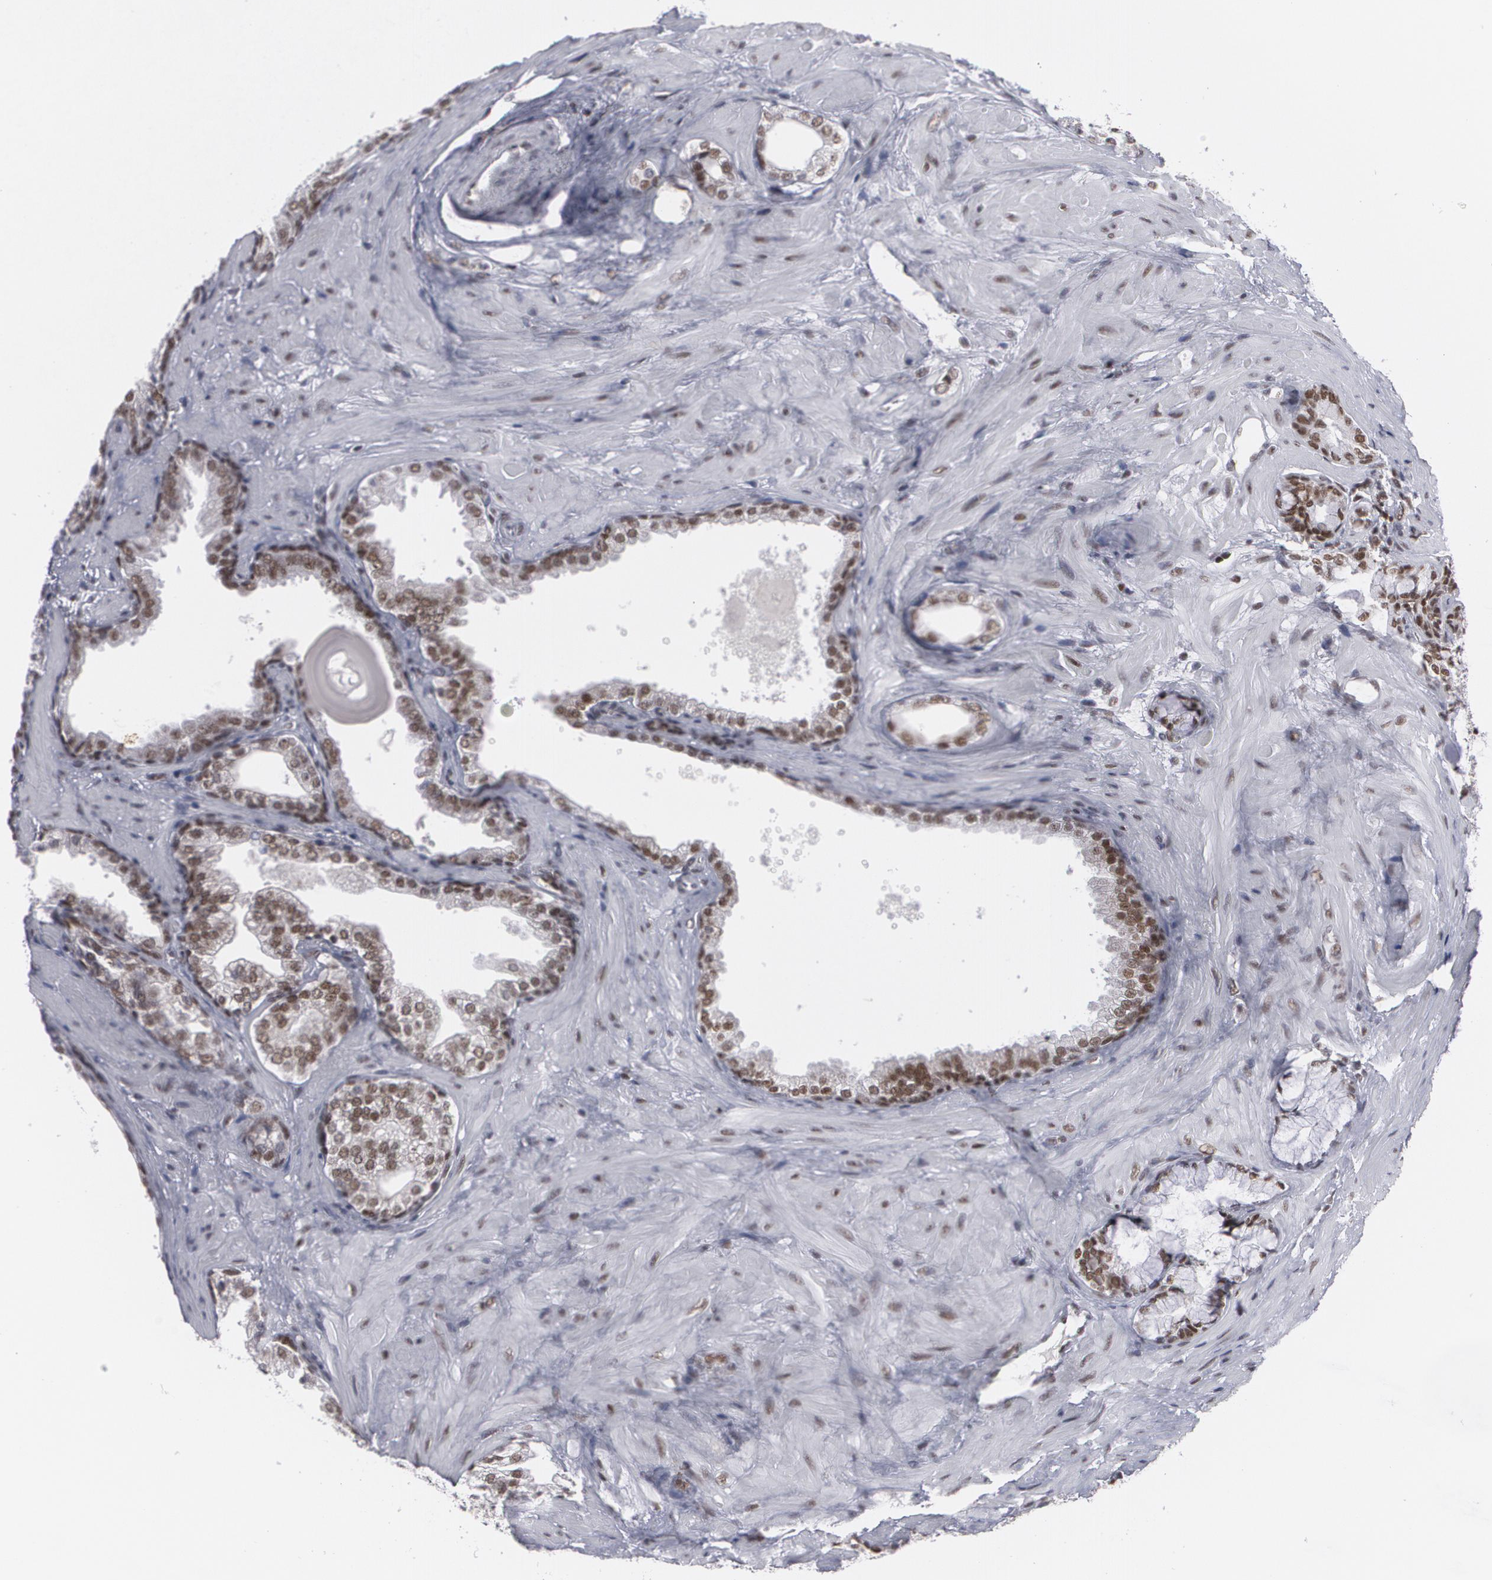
{"staining": {"intensity": "moderate", "quantity": ">75%", "location": "nuclear"}, "tissue": "prostate cancer", "cell_type": "Tumor cells", "image_type": "cancer", "snomed": [{"axis": "morphology", "description": "Adenocarcinoma, Low grade"}, {"axis": "topography", "description": "Prostate"}], "caption": "Protein expression analysis of prostate low-grade adenocarcinoma demonstrates moderate nuclear expression in about >75% of tumor cells.", "gene": "MCL1", "patient": {"sex": "male", "age": 69}}